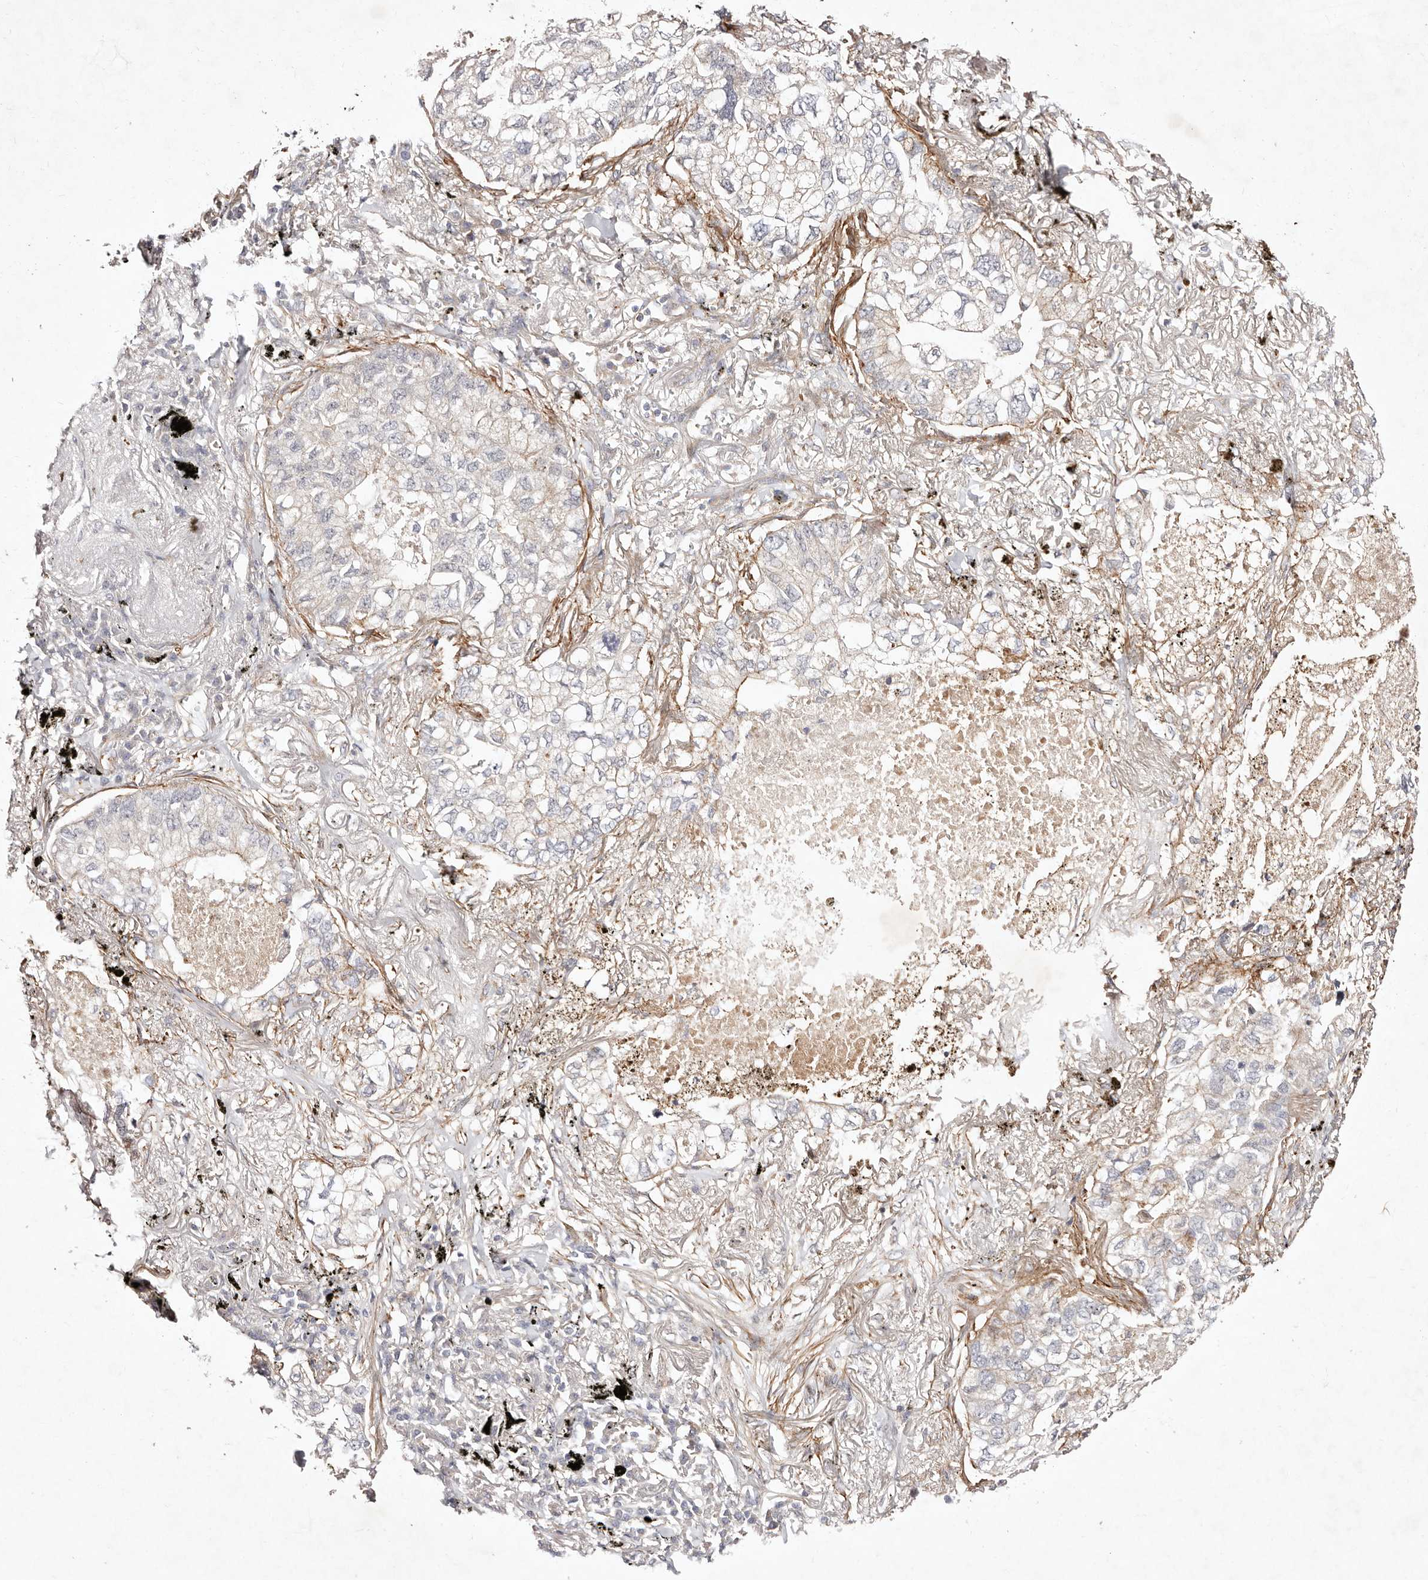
{"staining": {"intensity": "negative", "quantity": "none", "location": "none"}, "tissue": "lung cancer", "cell_type": "Tumor cells", "image_type": "cancer", "snomed": [{"axis": "morphology", "description": "Adenocarcinoma, NOS"}, {"axis": "topography", "description": "Lung"}], "caption": "IHC histopathology image of neoplastic tissue: lung adenocarcinoma stained with DAB (3,3'-diaminobenzidine) displays no significant protein expression in tumor cells.", "gene": "MTMR11", "patient": {"sex": "male", "age": 65}}